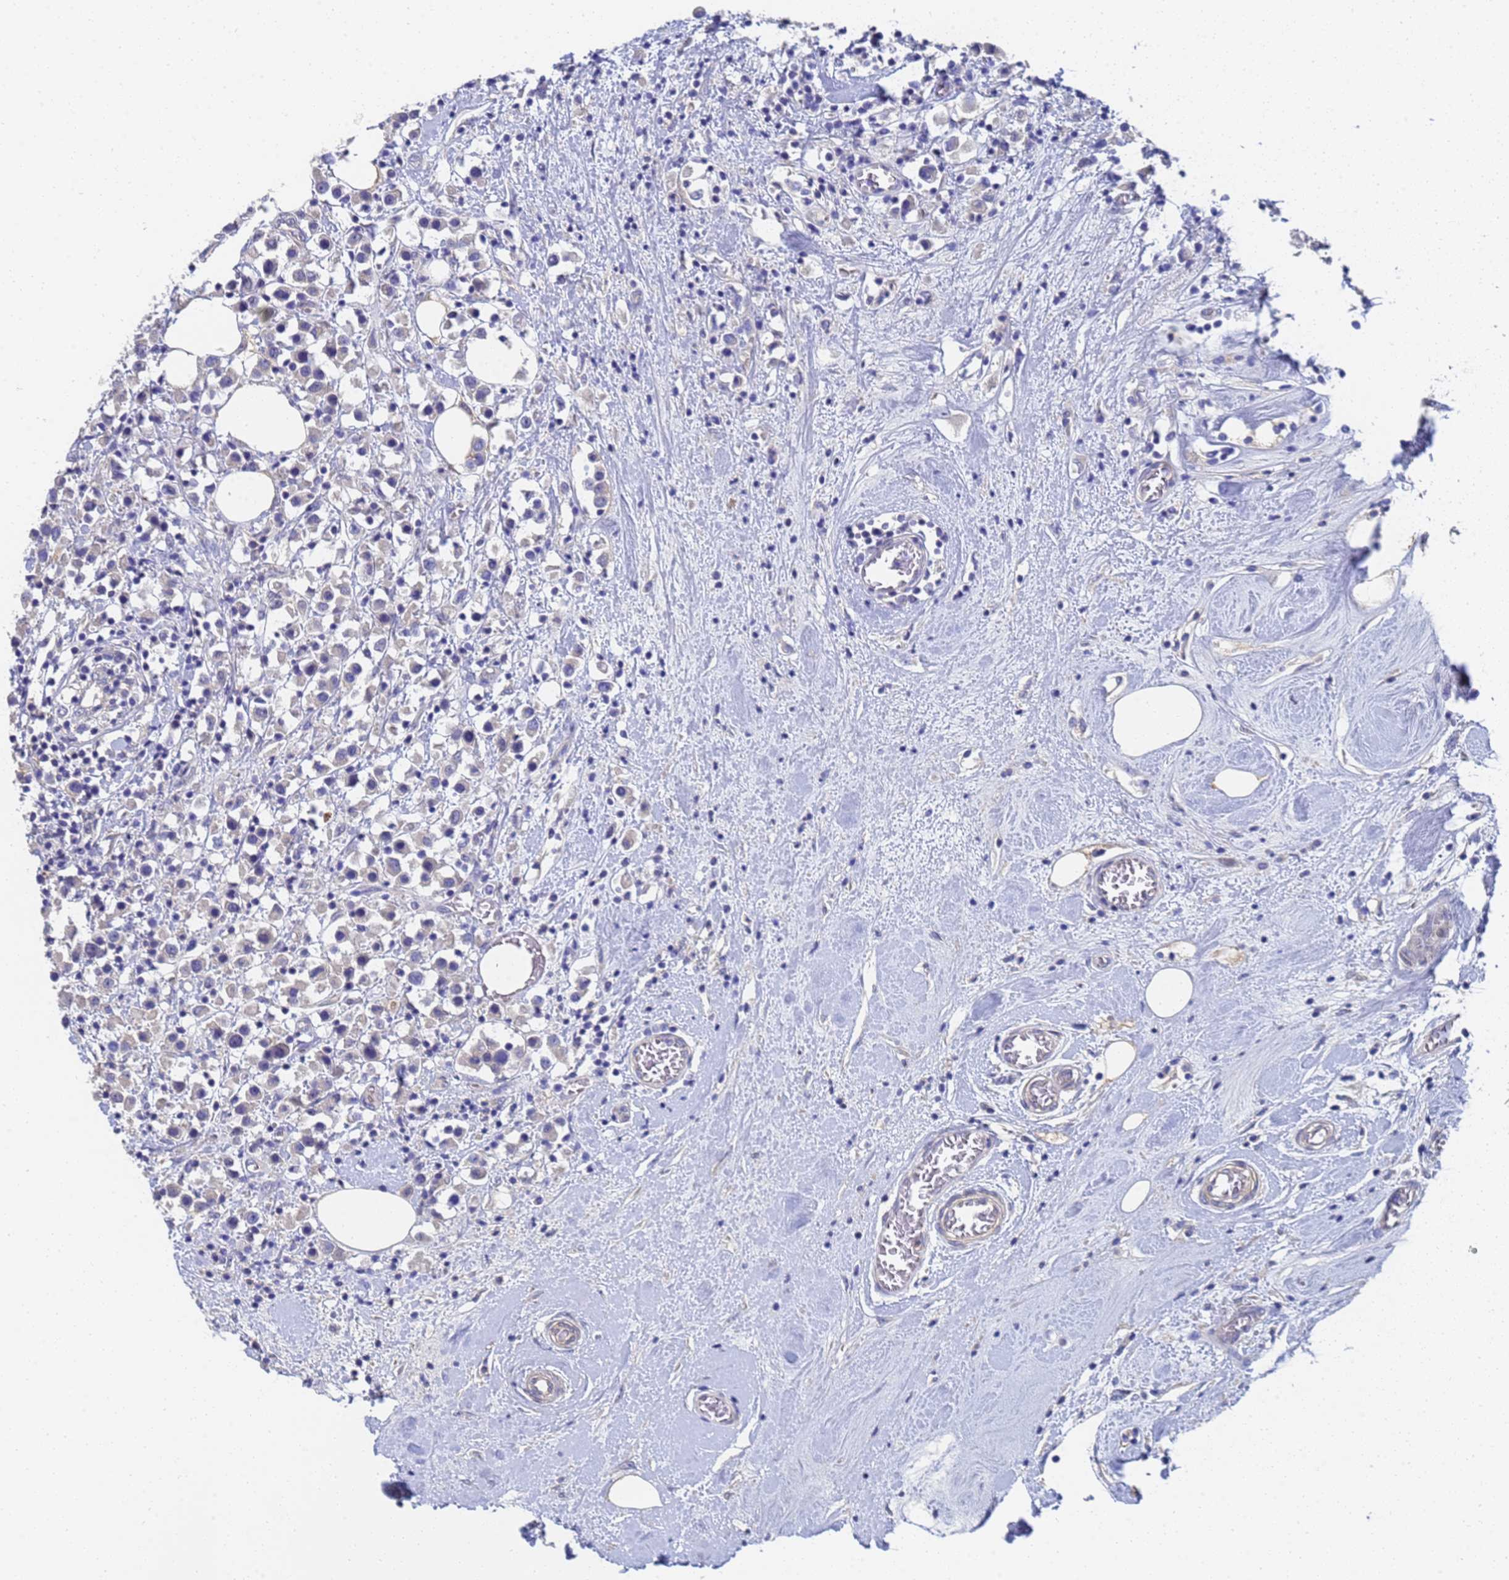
{"staining": {"intensity": "negative", "quantity": "none", "location": "none"}, "tissue": "breast cancer", "cell_type": "Tumor cells", "image_type": "cancer", "snomed": [{"axis": "morphology", "description": "Duct carcinoma"}, {"axis": "topography", "description": "Breast"}], "caption": "IHC photomicrograph of breast cancer stained for a protein (brown), which exhibits no staining in tumor cells.", "gene": "LBX2", "patient": {"sex": "female", "age": 61}}